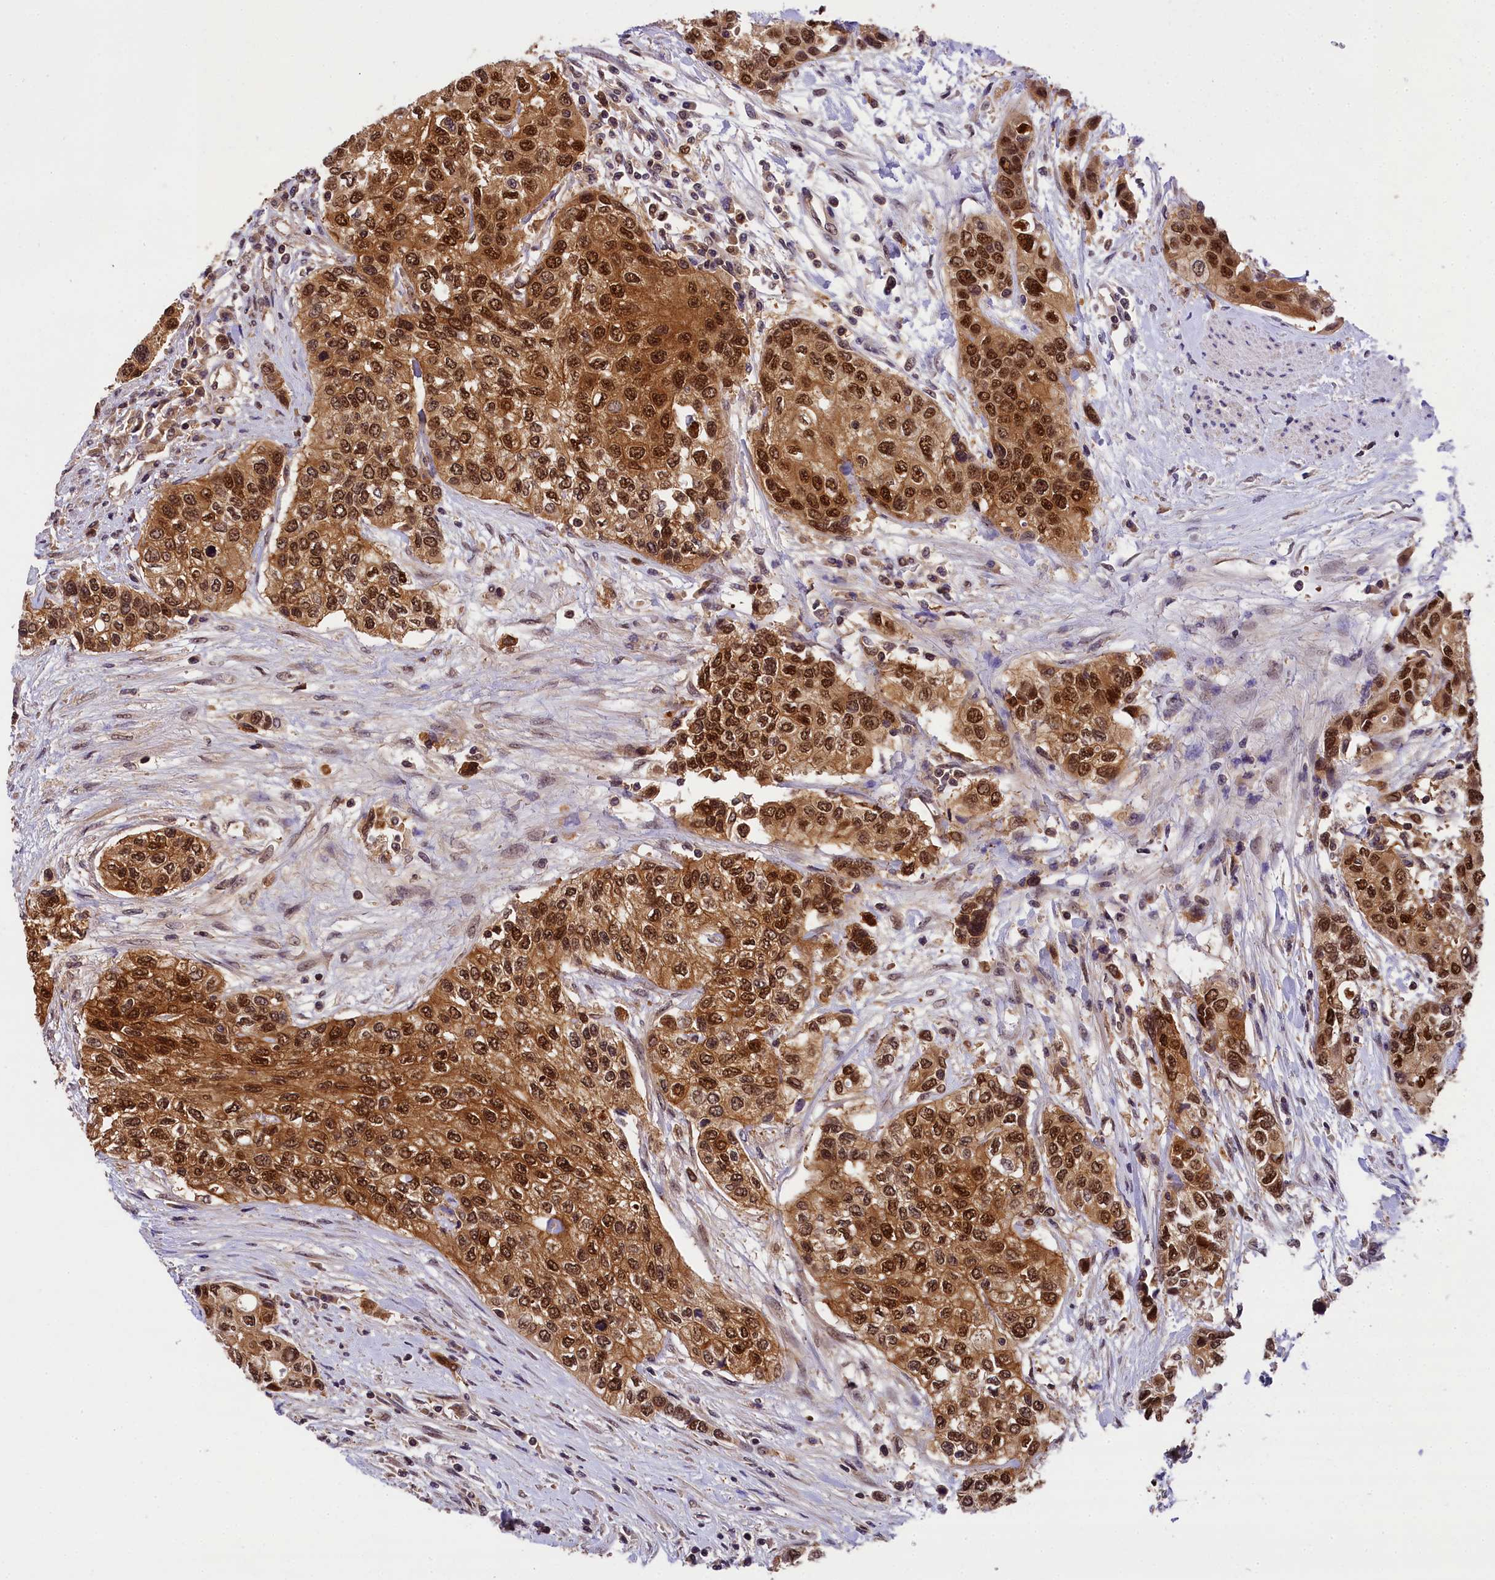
{"staining": {"intensity": "strong", "quantity": ">75%", "location": "cytoplasmic/membranous,nuclear"}, "tissue": "urothelial cancer", "cell_type": "Tumor cells", "image_type": "cancer", "snomed": [{"axis": "morphology", "description": "Normal tissue, NOS"}, {"axis": "morphology", "description": "Urothelial carcinoma, High grade"}, {"axis": "topography", "description": "Vascular tissue"}, {"axis": "topography", "description": "Urinary bladder"}], "caption": "Strong cytoplasmic/membranous and nuclear expression for a protein is seen in approximately >75% of tumor cells of urothelial cancer using IHC.", "gene": "EIF6", "patient": {"sex": "female", "age": 56}}